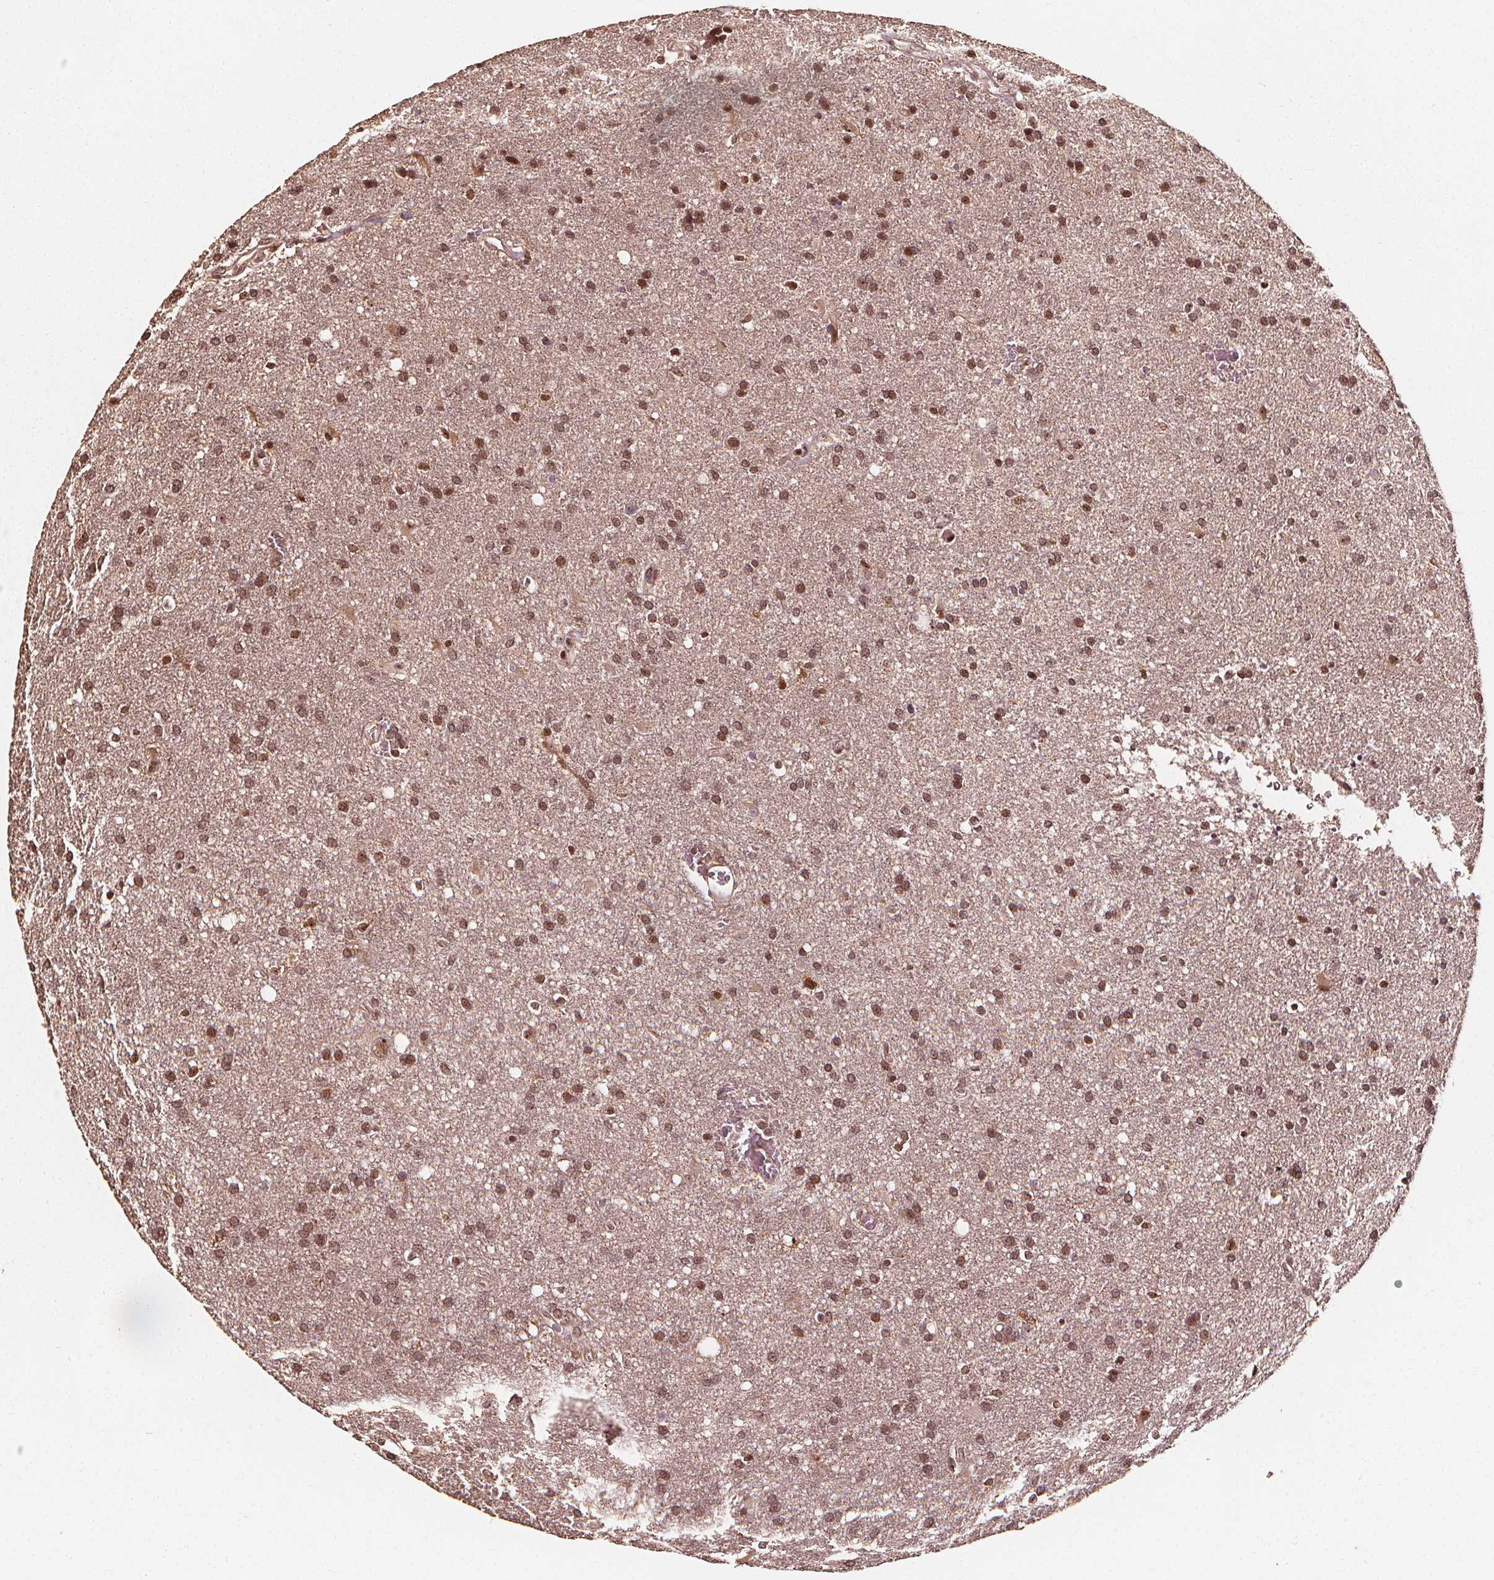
{"staining": {"intensity": "moderate", "quantity": ">75%", "location": "nuclear"}, "tissue": "glioma", "cell_type": "Tumor cells", "image_type": "cancer", "snomed": [{"axis": "morphology", "description": "Glioma, malignant, Low grade"}, {"axis": "topography", "description": "Brain"}], "caption": "This is an image of IHC staining of malignant glioma (low-grade), which shows moderate expression in the nuclear of tumor cells.", "gene": "EXOSC9", "patient": {"sex": "male", "age": 66}}